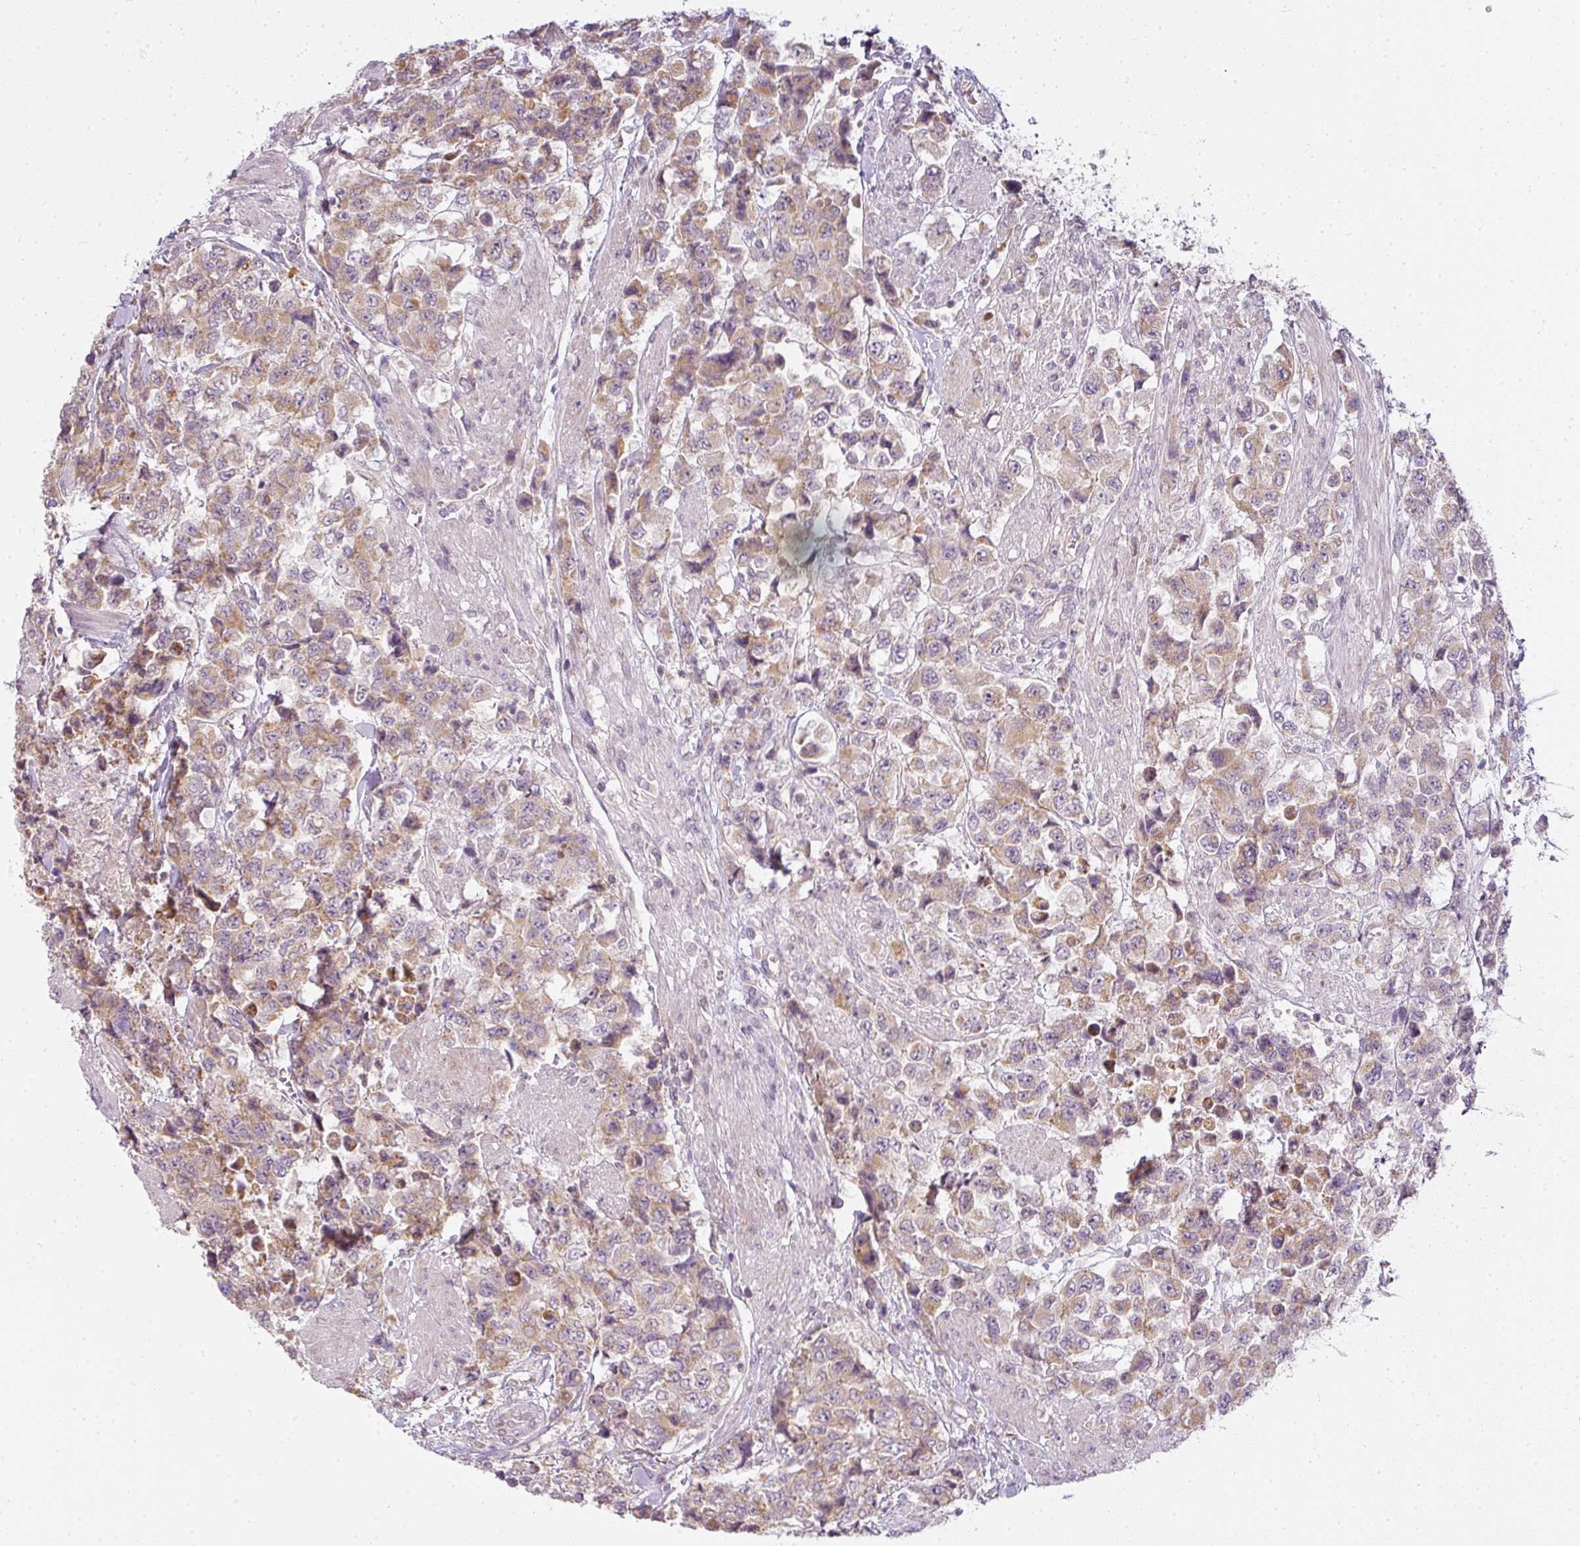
{"staining": {"intensity": "moderate", "quantity": ">75%", "location": "cytoplasmic/membranous"}, "tissue": "urothelial cancer", "cell_type": "Tumor cells", "image_type": "cancer", "snomed": [{"axis": "morphology", "description": "Urothelial carcinoma, High grade"}, {"axis": "topography", "description": "Urinary bladder"}], "caption": "Protein analysis of urothelial carcinoma (high-grade) tissue displays moderate cytoplasmic/membranous staining in about >75% of tumor cells.", "gene": "LY75", "patient": {"sex": "female", "age": 78}}